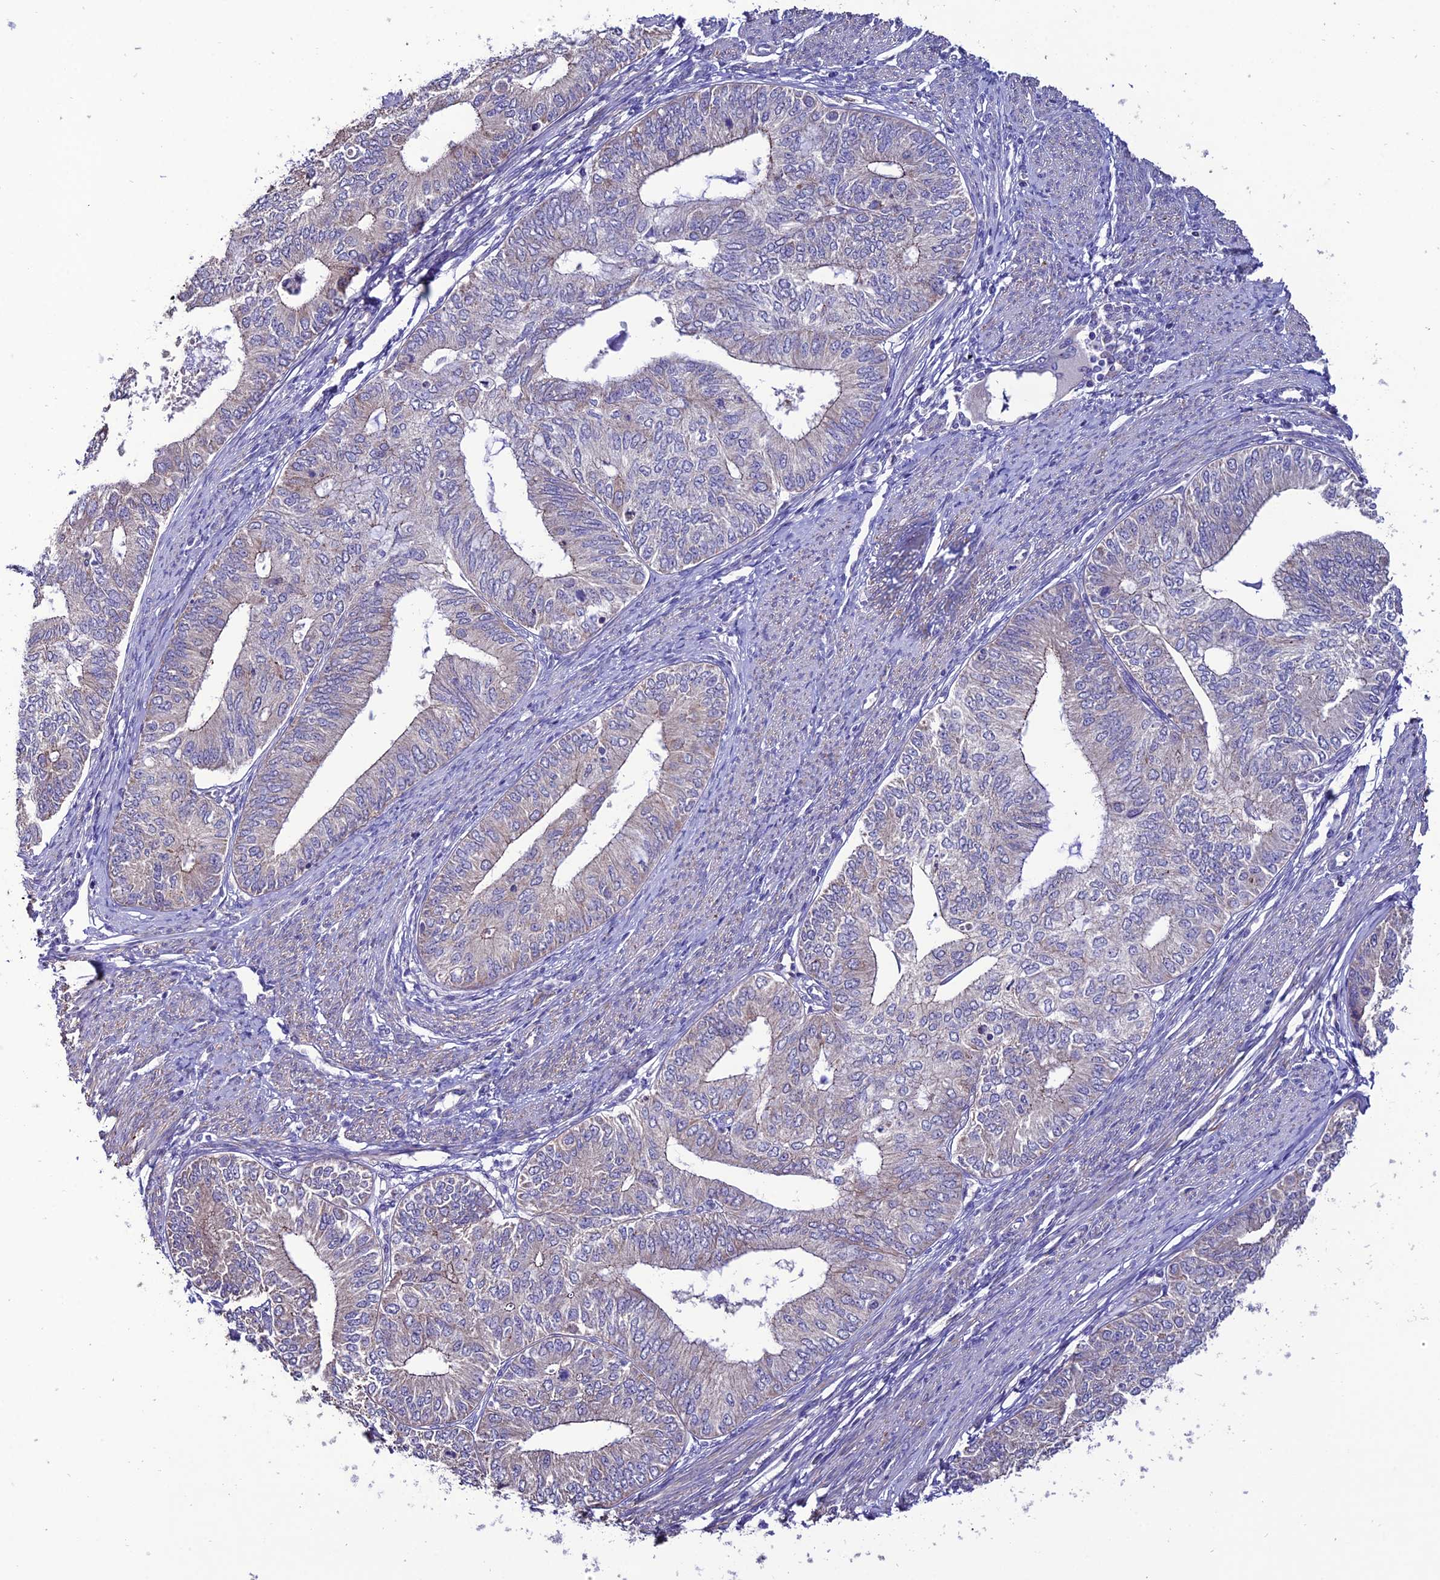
{"staining": {"intensity": "weak", "quantity": "<25%", "location": "cytoplasmic/membranous"}, "tissue": "endometrial cancer", "cell_type": "Tumor cells", "image_type": "cancer", "snomed": [{"axis": "morphology", "description": "Adenocarcinoma, NOS"}, {"axis": "topography", "description": "Endometrium"}], "caption": "The photomicrograph exhibits no staining of tumor cells in endometrial cancer.", "gene": "HOGA1", "patient": {"sex": "female", "age": 68}}